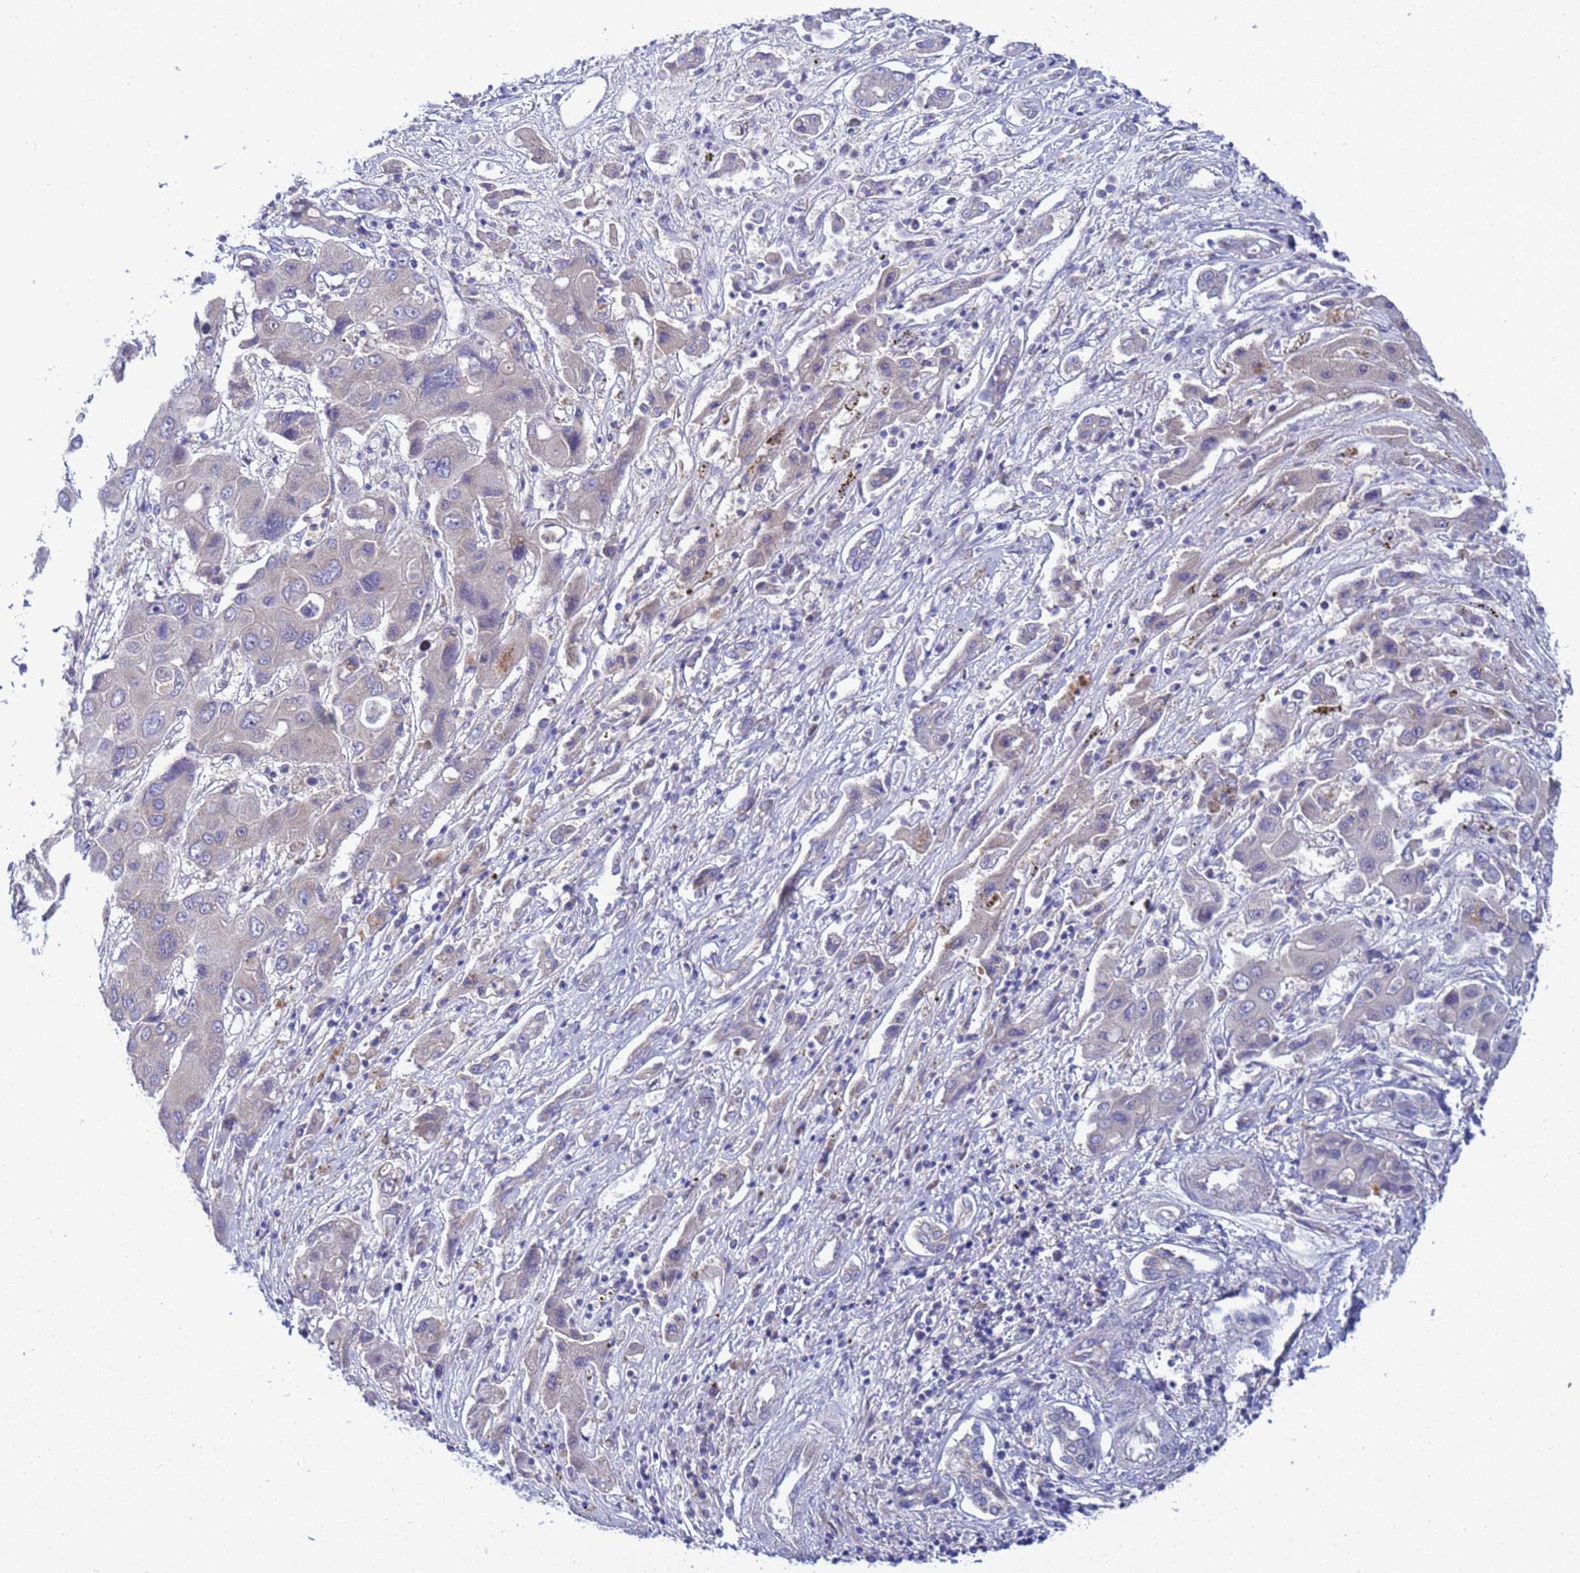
{"staining": {"intensity": "negative", "quantity": "none", "location": "none"}, "tissue": "liver cancer", "cell_type": "Tumor cells", "image_type": "cancer", "snomed": [{"axis": "morphology", "description": "Cholangiocarcinoma"}, {"axis": "topography", "description": "Liver"}], "caption": "Cholangiocarcinoma (liver) stained for a protein using immunohistochemistry (IHC) exhibits no staining tumor cells.", "gene": "RC3H2", "patient": {"sex": "male", "age": 67}}